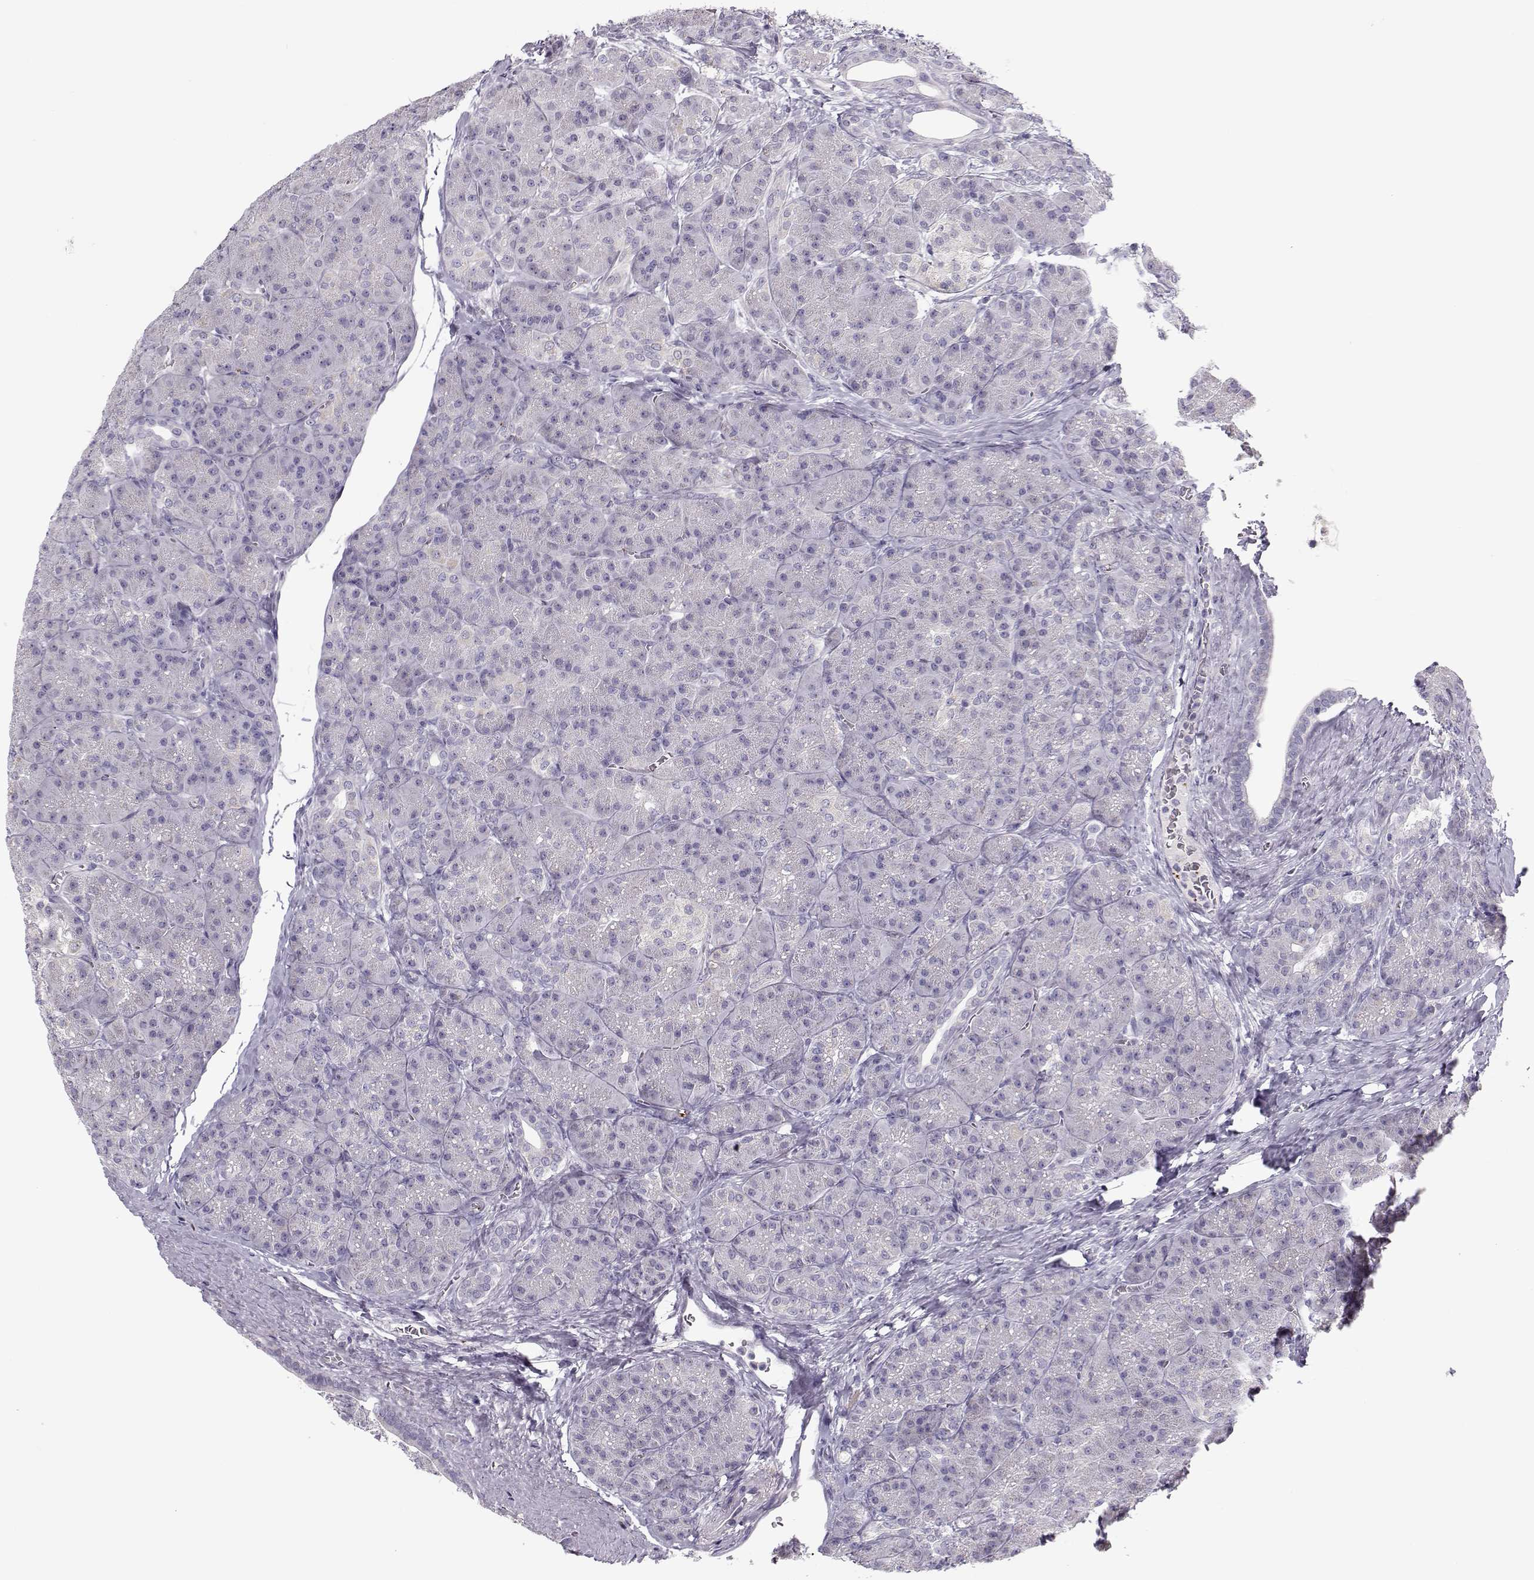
{"staining": {"intensity": "negative", "quantity": "none", "location": "none"}, "tissue": "pancreas", "cell_type": "Exocrine glandular cells", "image_type": "normal", "snomed": [{"axis": "morphology", "description": "Normal tissue, NOS"}, {"axis": "topography", "description": "Pancreas"}], "caption": "The immunohistochemistry micrograph has no significant staining in exocrine glandular cells of pancreas. The staining was performed using DAB (3,3'-diaminobenzidine) to visualize the protein expression in brown, while the nuclei were stained in blue with hematoxylin (Magnification: 20x).", "gene": "KLF17", "patient": {"sex": "male", "age": 57}}